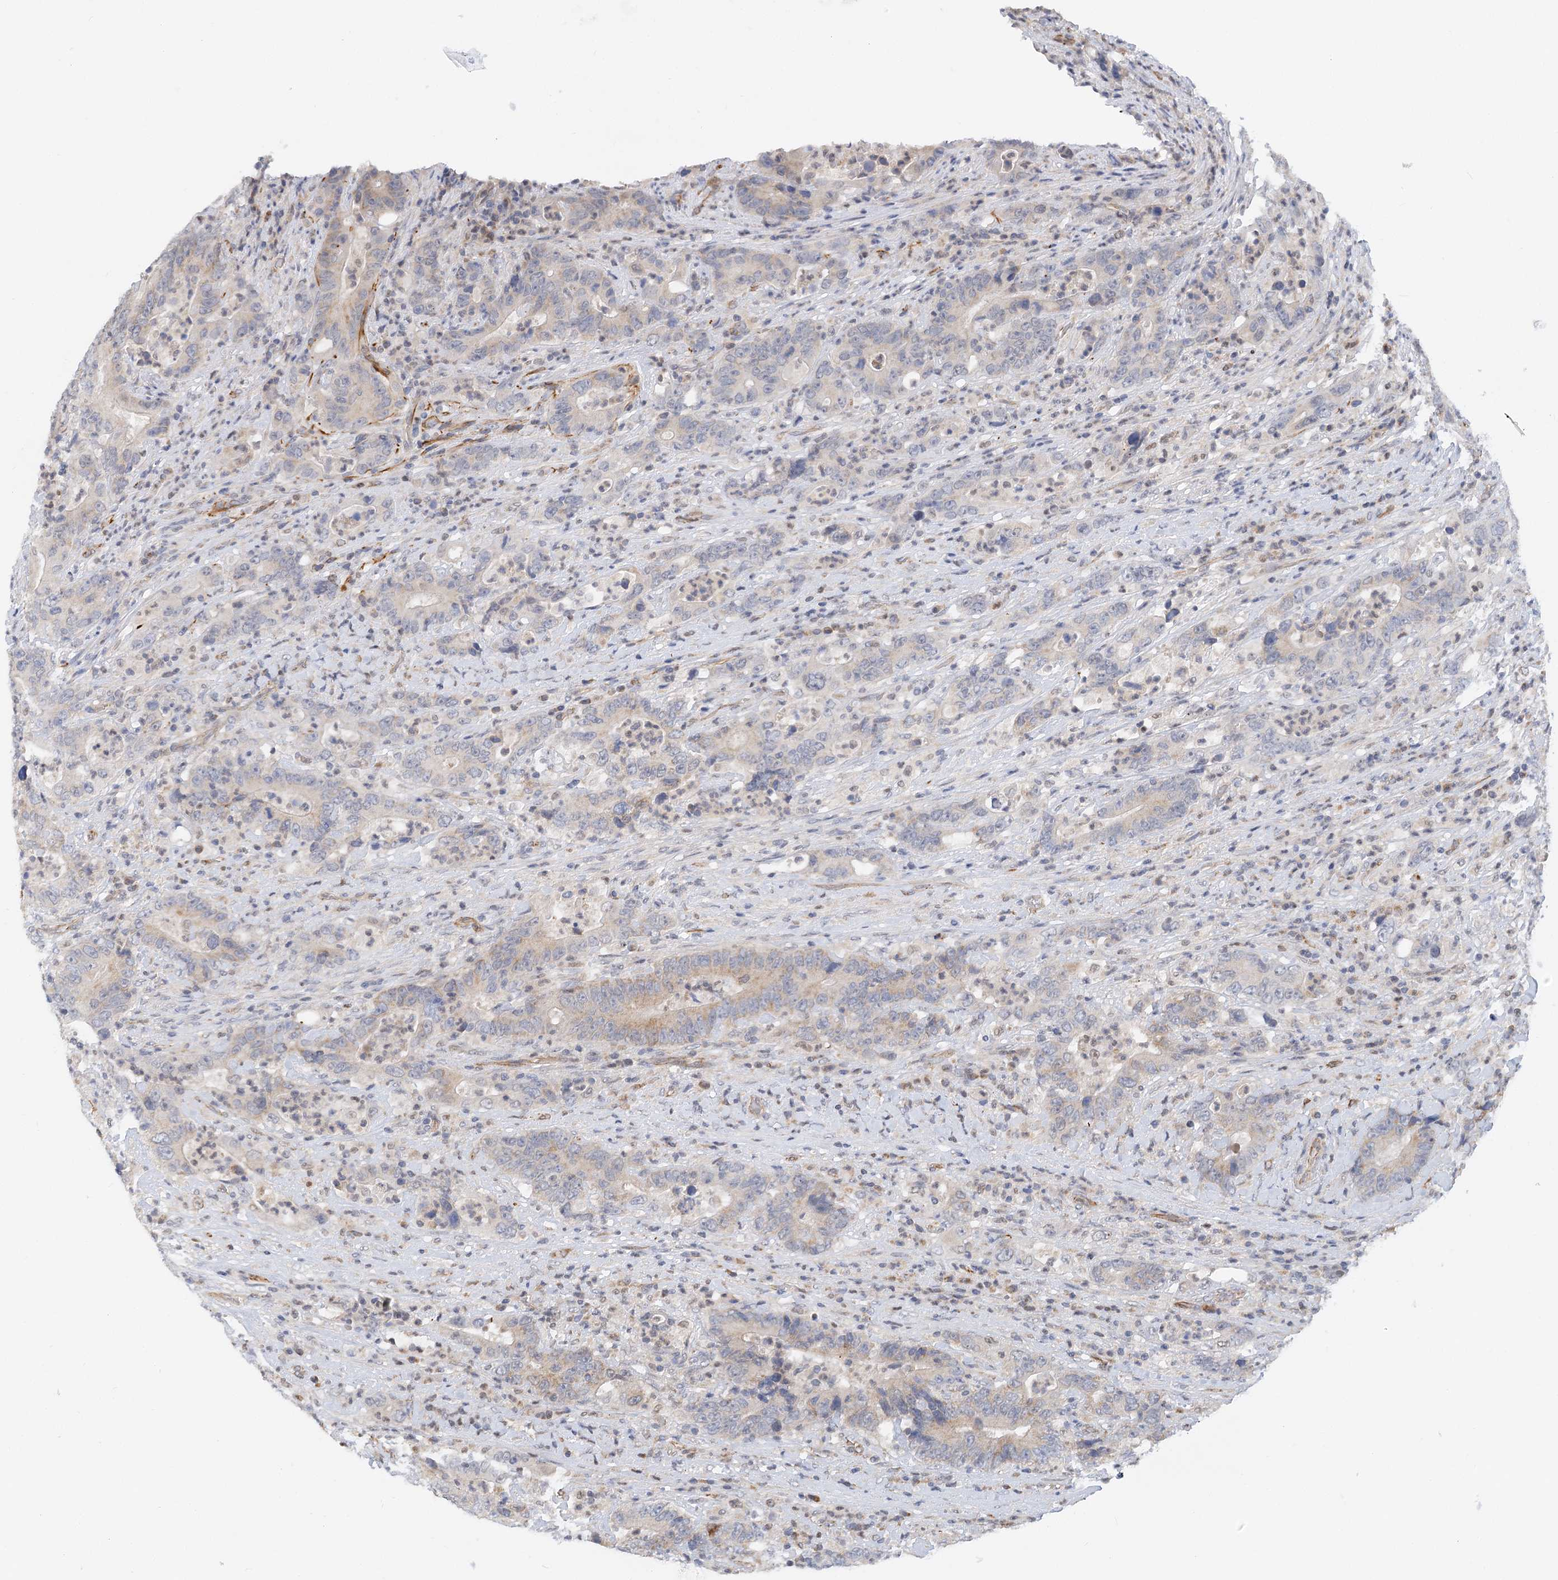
{"staining": {"intensity": "weak", "quantity": "<25%", "location": "cytoplasmic/membranous"}, "tissue": "colorectal cancer", "cell_type": "Tumor cells", "image_type": "cancer", "snomed": [{"axis": "morphology", "description": "Adenocarcinoma, NOS"}, {"axis": "topography", "description": "Colon"}], "caption": "The photomicrograph shows no significant staining in tumor cells of adenocarcinoma (colorectal).", "gene": "NELL2", "patient": {"sex": "female", "age": 75}}